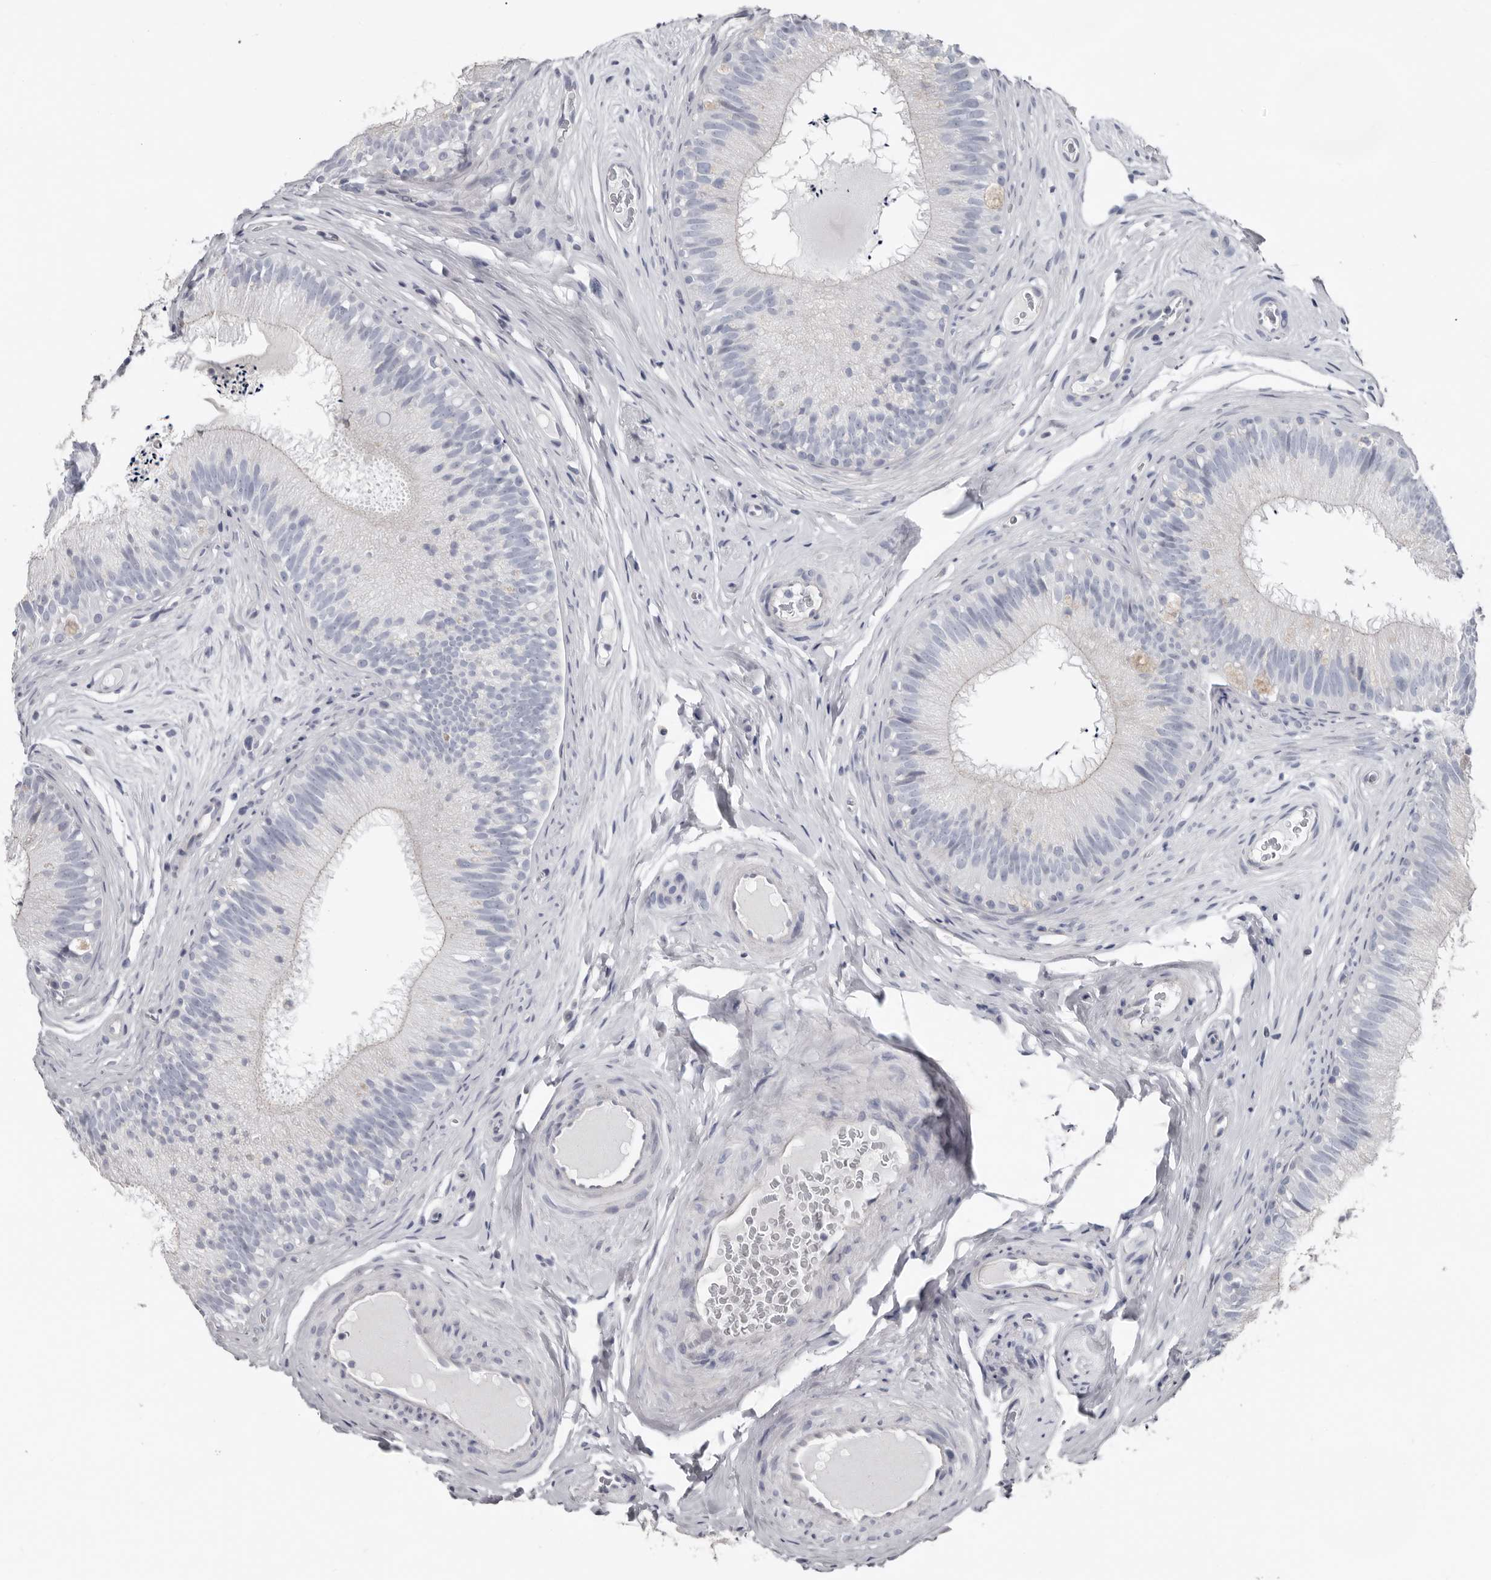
{"staining": {"intensity": "negative", "quantity": "none", "location": "none"}, "tissue": "epididymis", "cell_type": "Glandular cells", "image_type": "normal", "snomed": [{"axis": "morphology", "description": "Normal tissue, NOS"}, {"axis": "topography", "description": "Epididymis"}], "caption": "The immunohistochemistry micrograph has no significant staining in glandular cells of epididymis. (DAB (3,3'-diaminobenzidine) immunohistochemistry visualized using brightfield microscopy, high magnification).", "gene": "FABP7", "patient": {"sex": "male", "age": 29}}